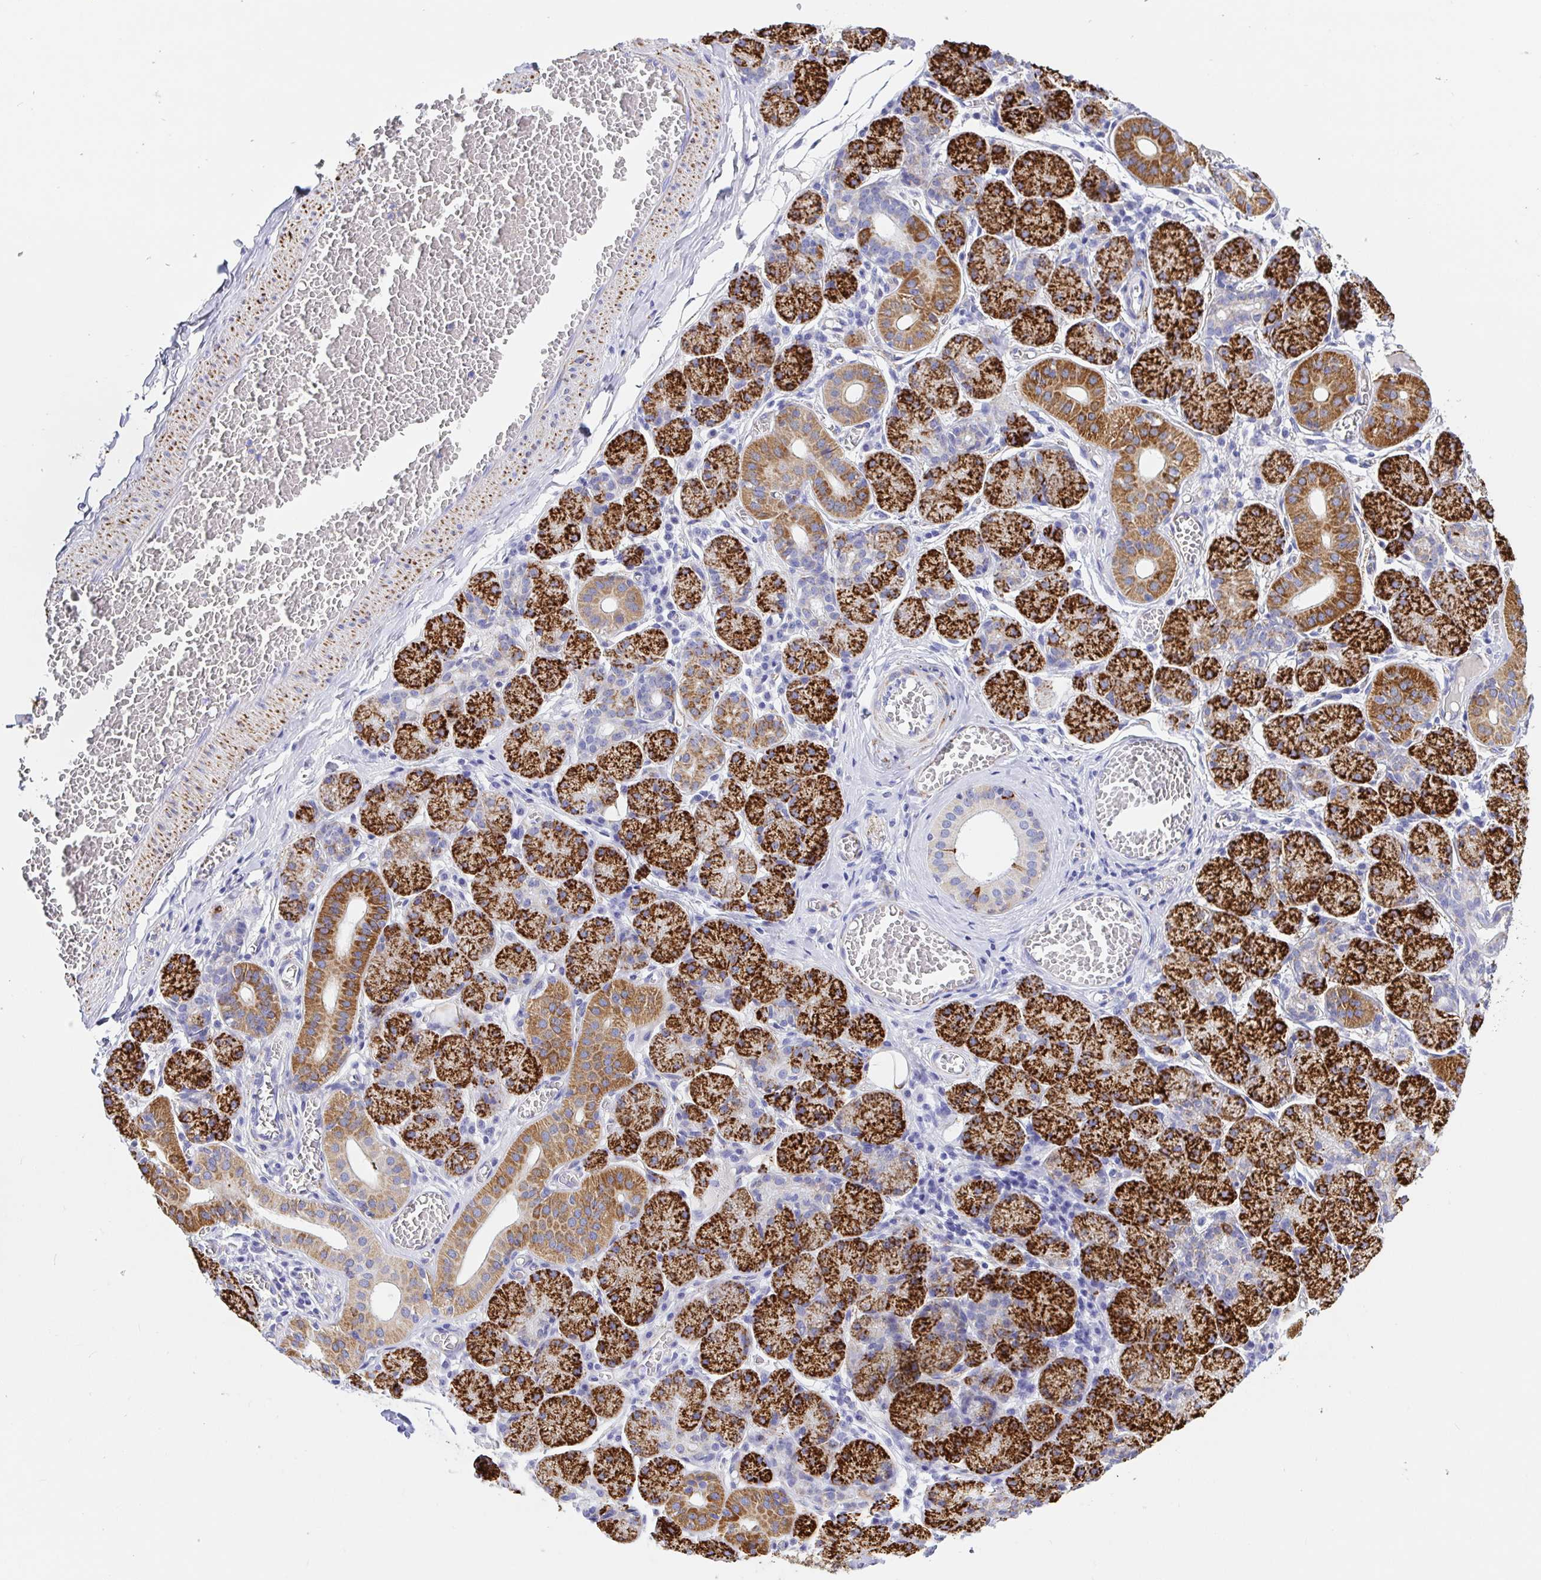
{"staining": {"intensity": "strong", "quantity": "25%-75%", "location": "cytoplasmic/membranous"}, "tissue": "salivary gland", "cell_type": "Glandular cells", "image_type": "normal", "snomed": [{"axis": "morphology", "description": "Normal tissue, NOS"}, {"axis": "topography", "description": "Salivary gland"}], "caption": "Protein staining by immunohistochemistry (IHC) demonstrates strong cytoplasmic/membranous positivity in approximately 25%-75% of glandular cells in unremarkable salivary gland. The staining was performed using DAB, with brown indicating positive protein expression. Nuclei are stained blue with hematoxylin.", "gene": "MAOA", "patient": {"sex": "female", "age": 24}}